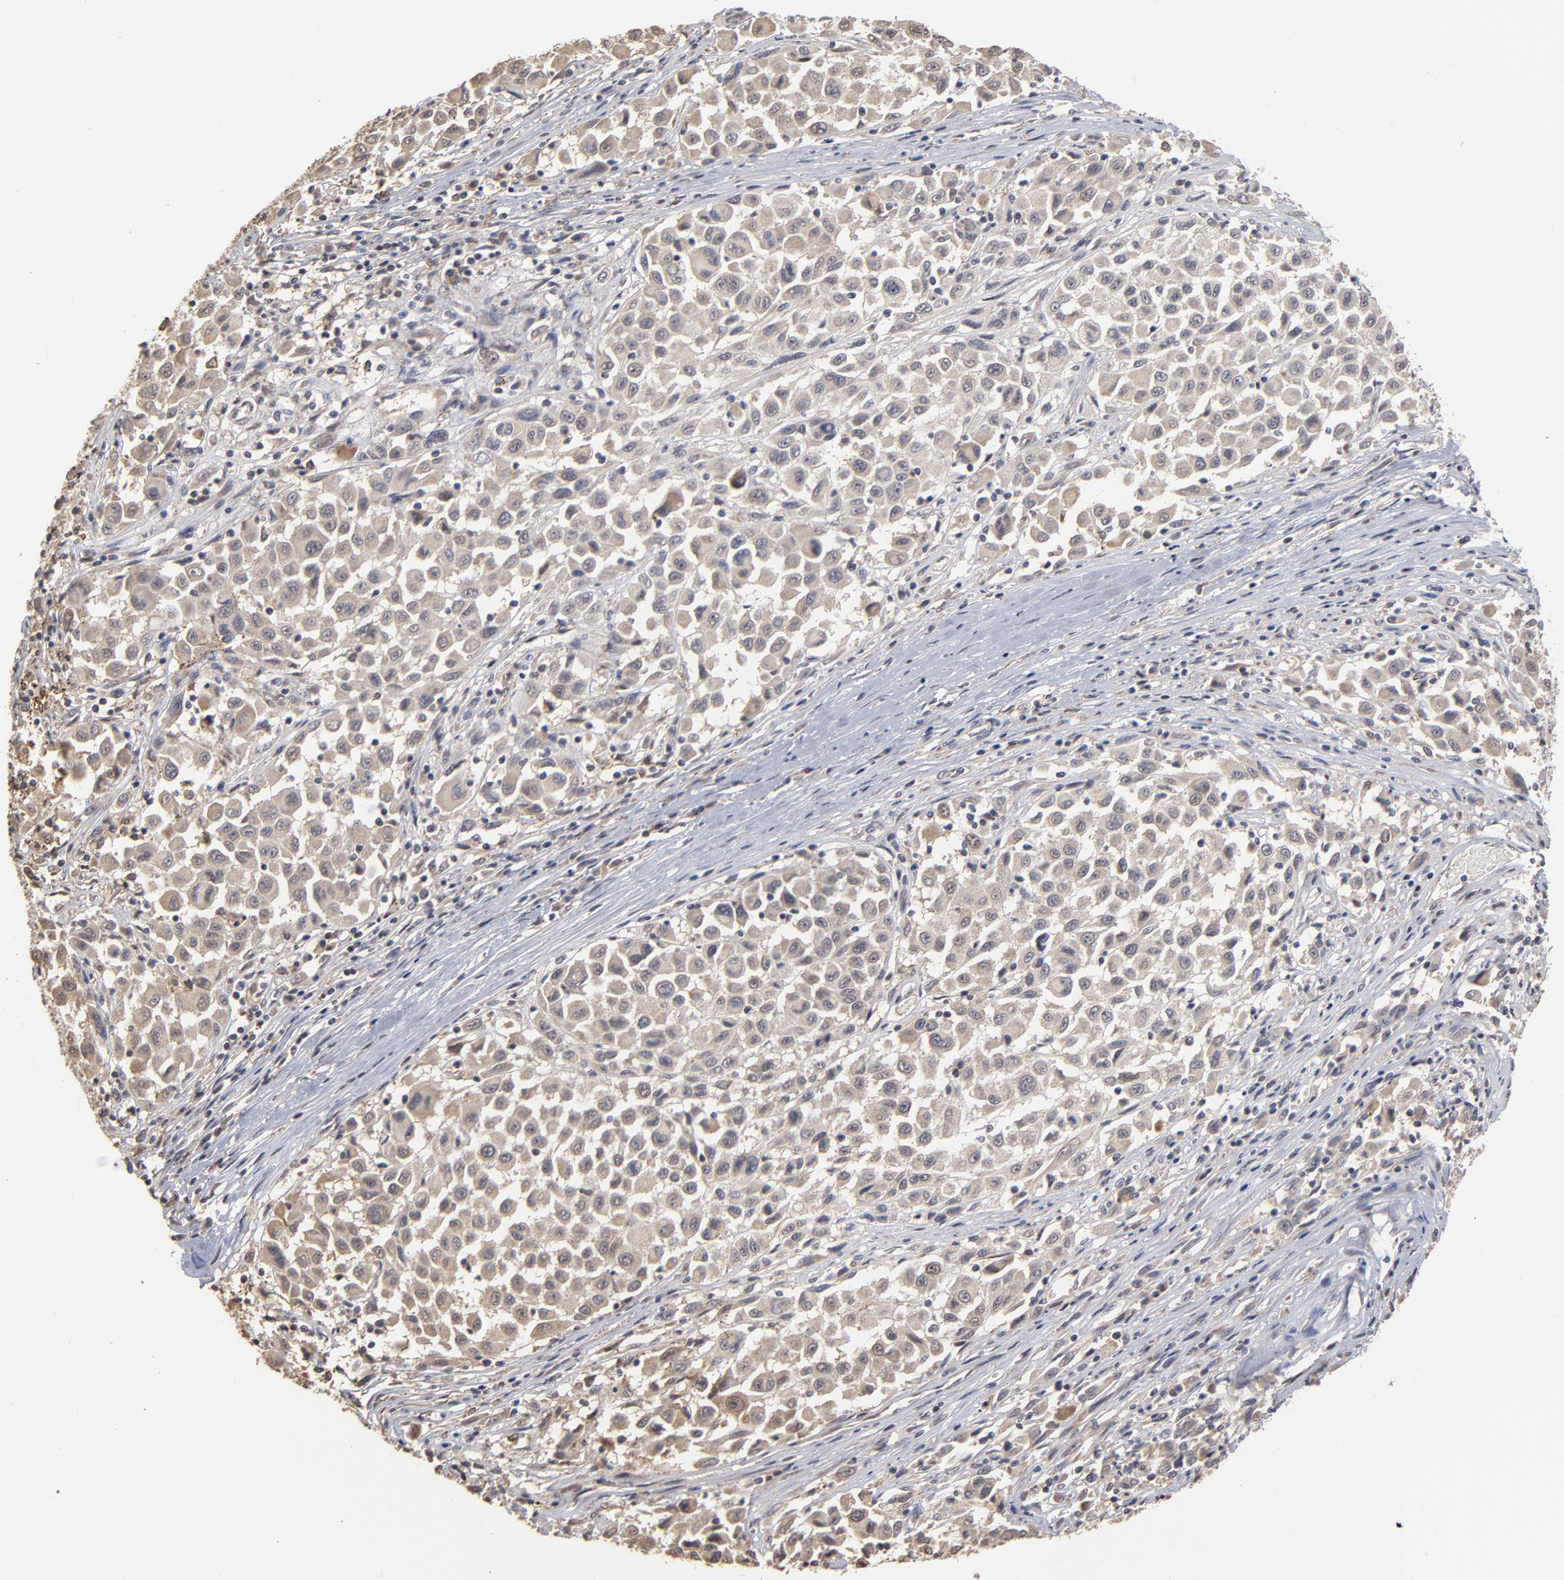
{"staining": {"intensity": "weak", "quantity": "<25%", "location": "cytoplasmic/membranous"}, "tissue": "melanoma", "cell_type": "Tumor cells", "image_type": "cancer", "snomed": [{"axis": "morphology", "description": "Malignant melanoma, Metastatic site"}, {"axis": "topography", "description": "Lymph node"}], "caption": "Immunohistochemistry of human melanoma reveals no staining in tumor cells.", "gene": "ASB8", "patient": {"sex": "male", "age": 61}}